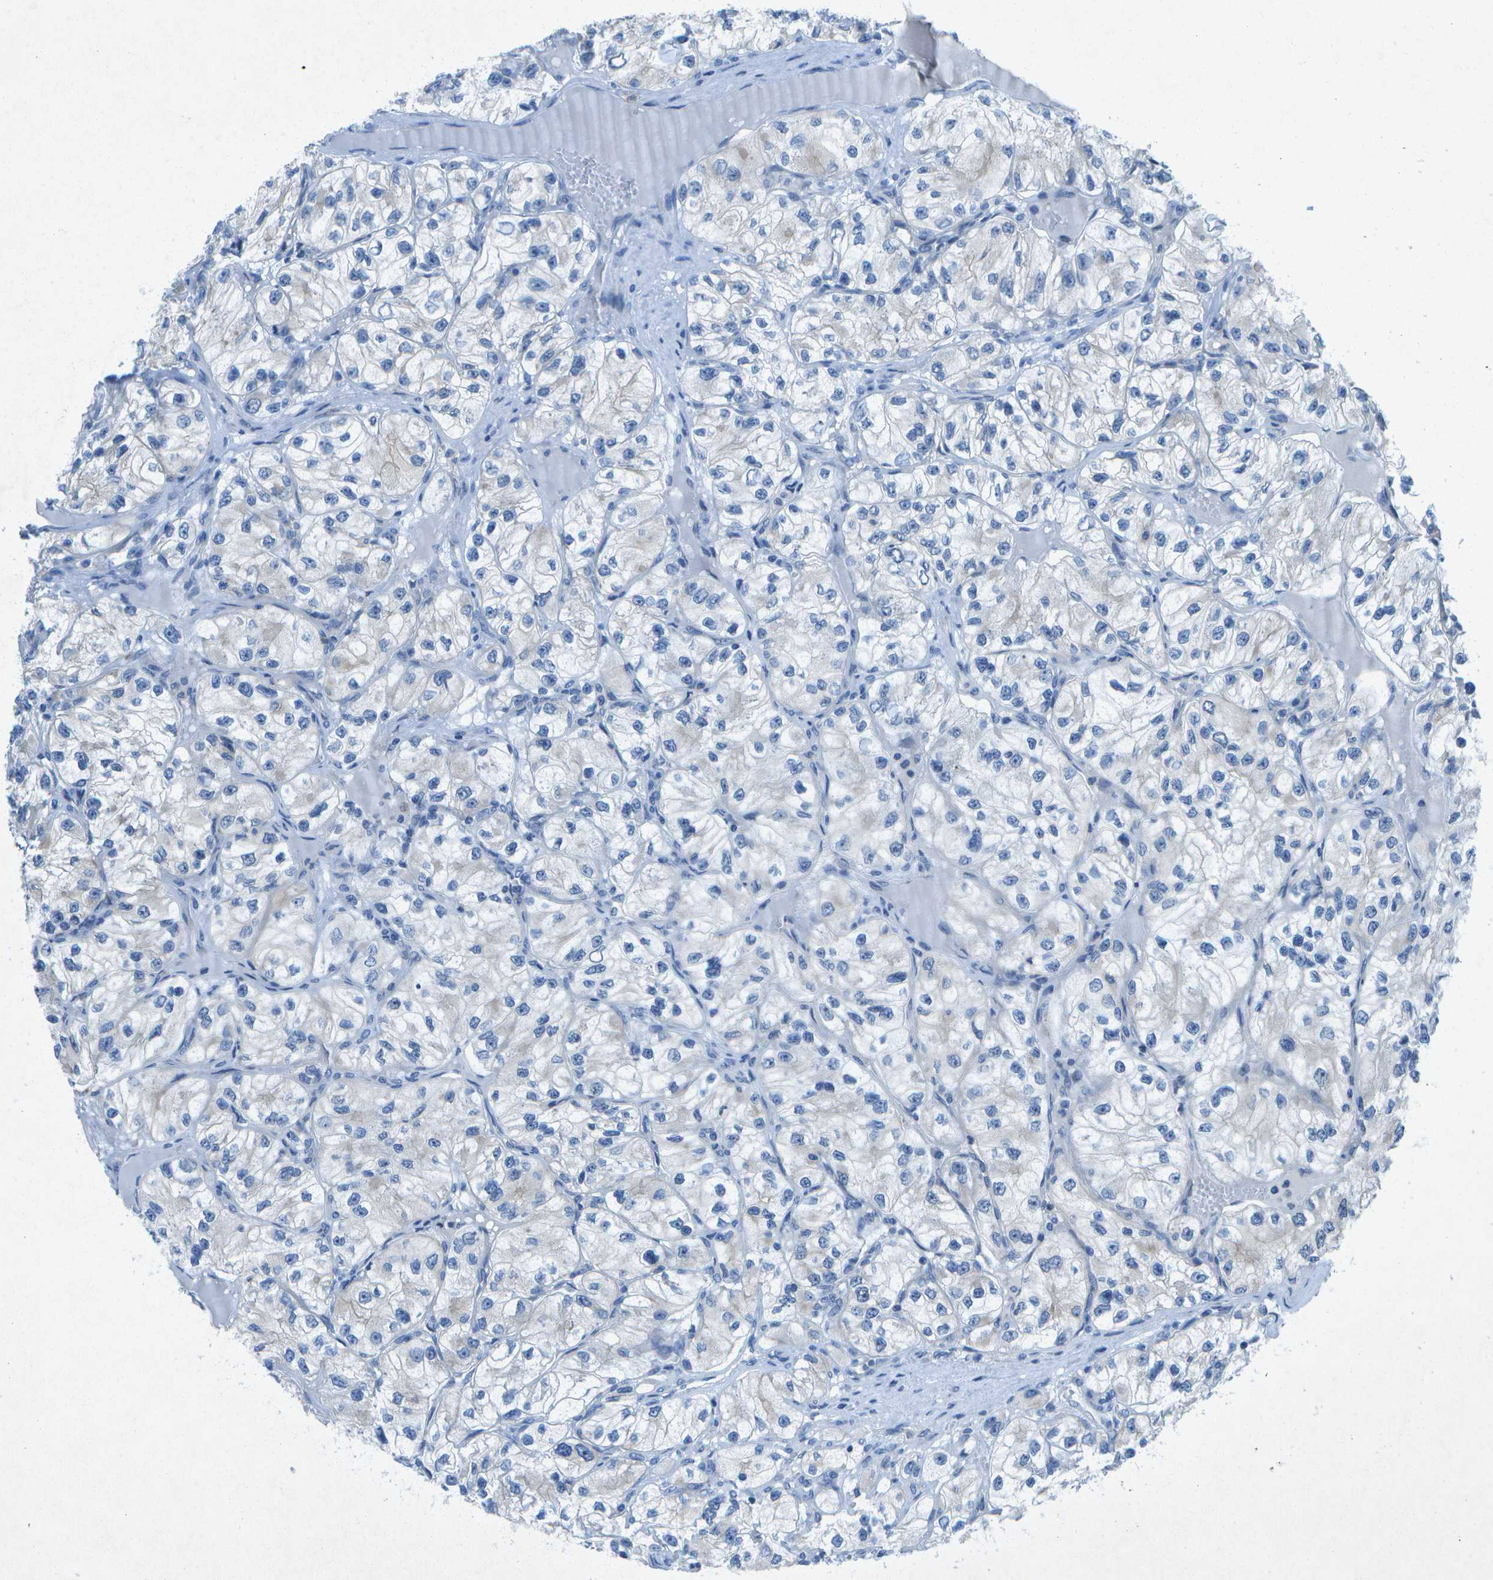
{"staining": {"intensity": "negative", "quantity": "none", "location": "none"}, "tissue": "renal cancer", "cell_type": "Tumor cells", "image_type": "cancer", "snomed": [{"axis": "morphology", "description": "Adenocarcinoma, NOS"}, {"axis": "topography", "description": "Kidney"}], "caption": "There is no significant expression in tumor cells of renal cancer.", "gene": "WNK2", "patient": {"sex": "female", "age": 57}}